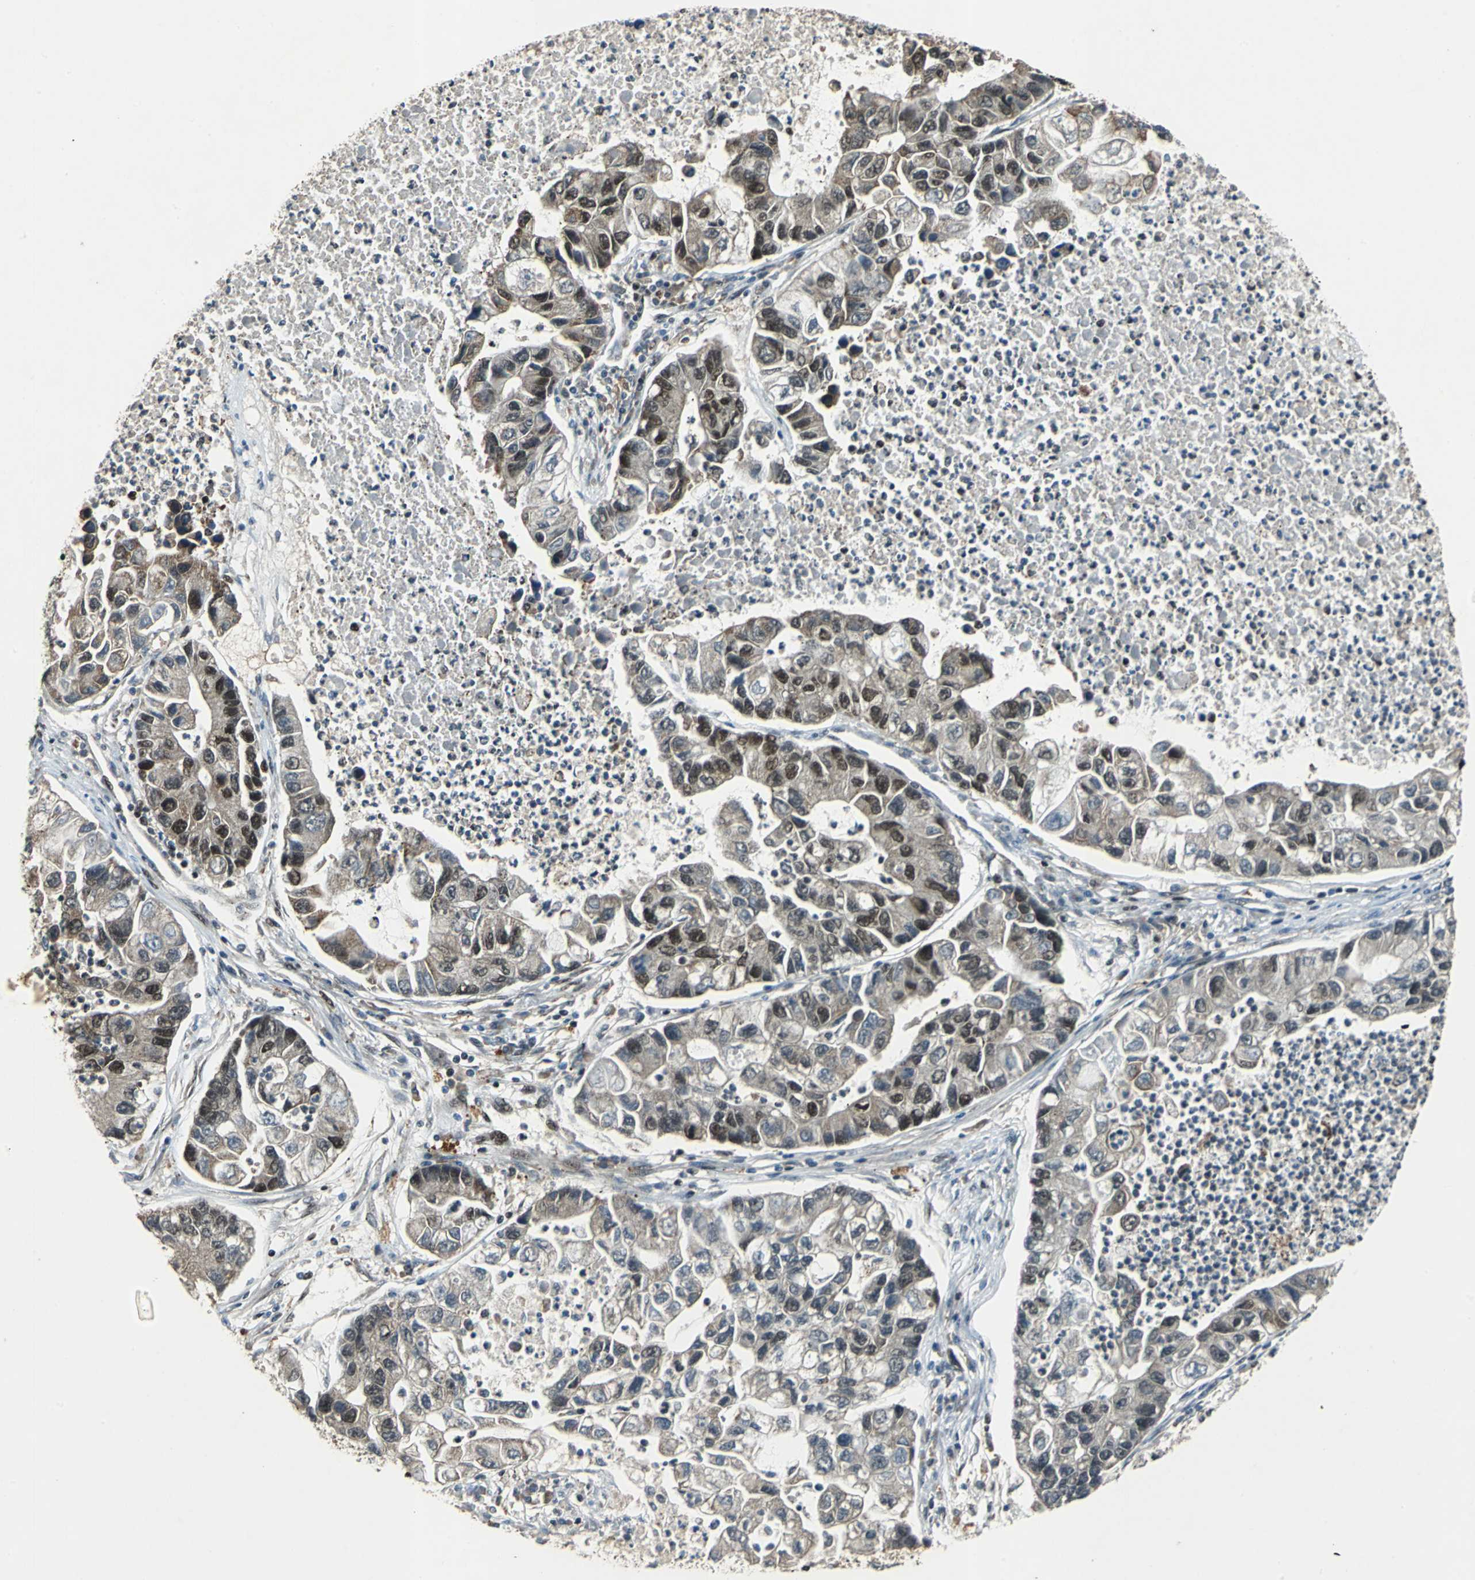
{"staining": {"intensity": "moderate", "quantity": "25%-75%", "location": "nuclear"}, "tissue": "lung cancer", "cell_type": "Tumor cells", "image_type": "cancer", "snomed": [{"axis": "morphology", "description": "Adenocarcinoma, NOS"}, {"axis": "topography", "description": "Lung"}], "caption": "A high-resolution image shows immunohistochemistry staining of lung cancer (adenocarcinoma), which displays moderate nuclear expression in about 25%-75% of tumor cells.", "gene": "MTA2", "patient": {"sex": "female", "age": 51}}